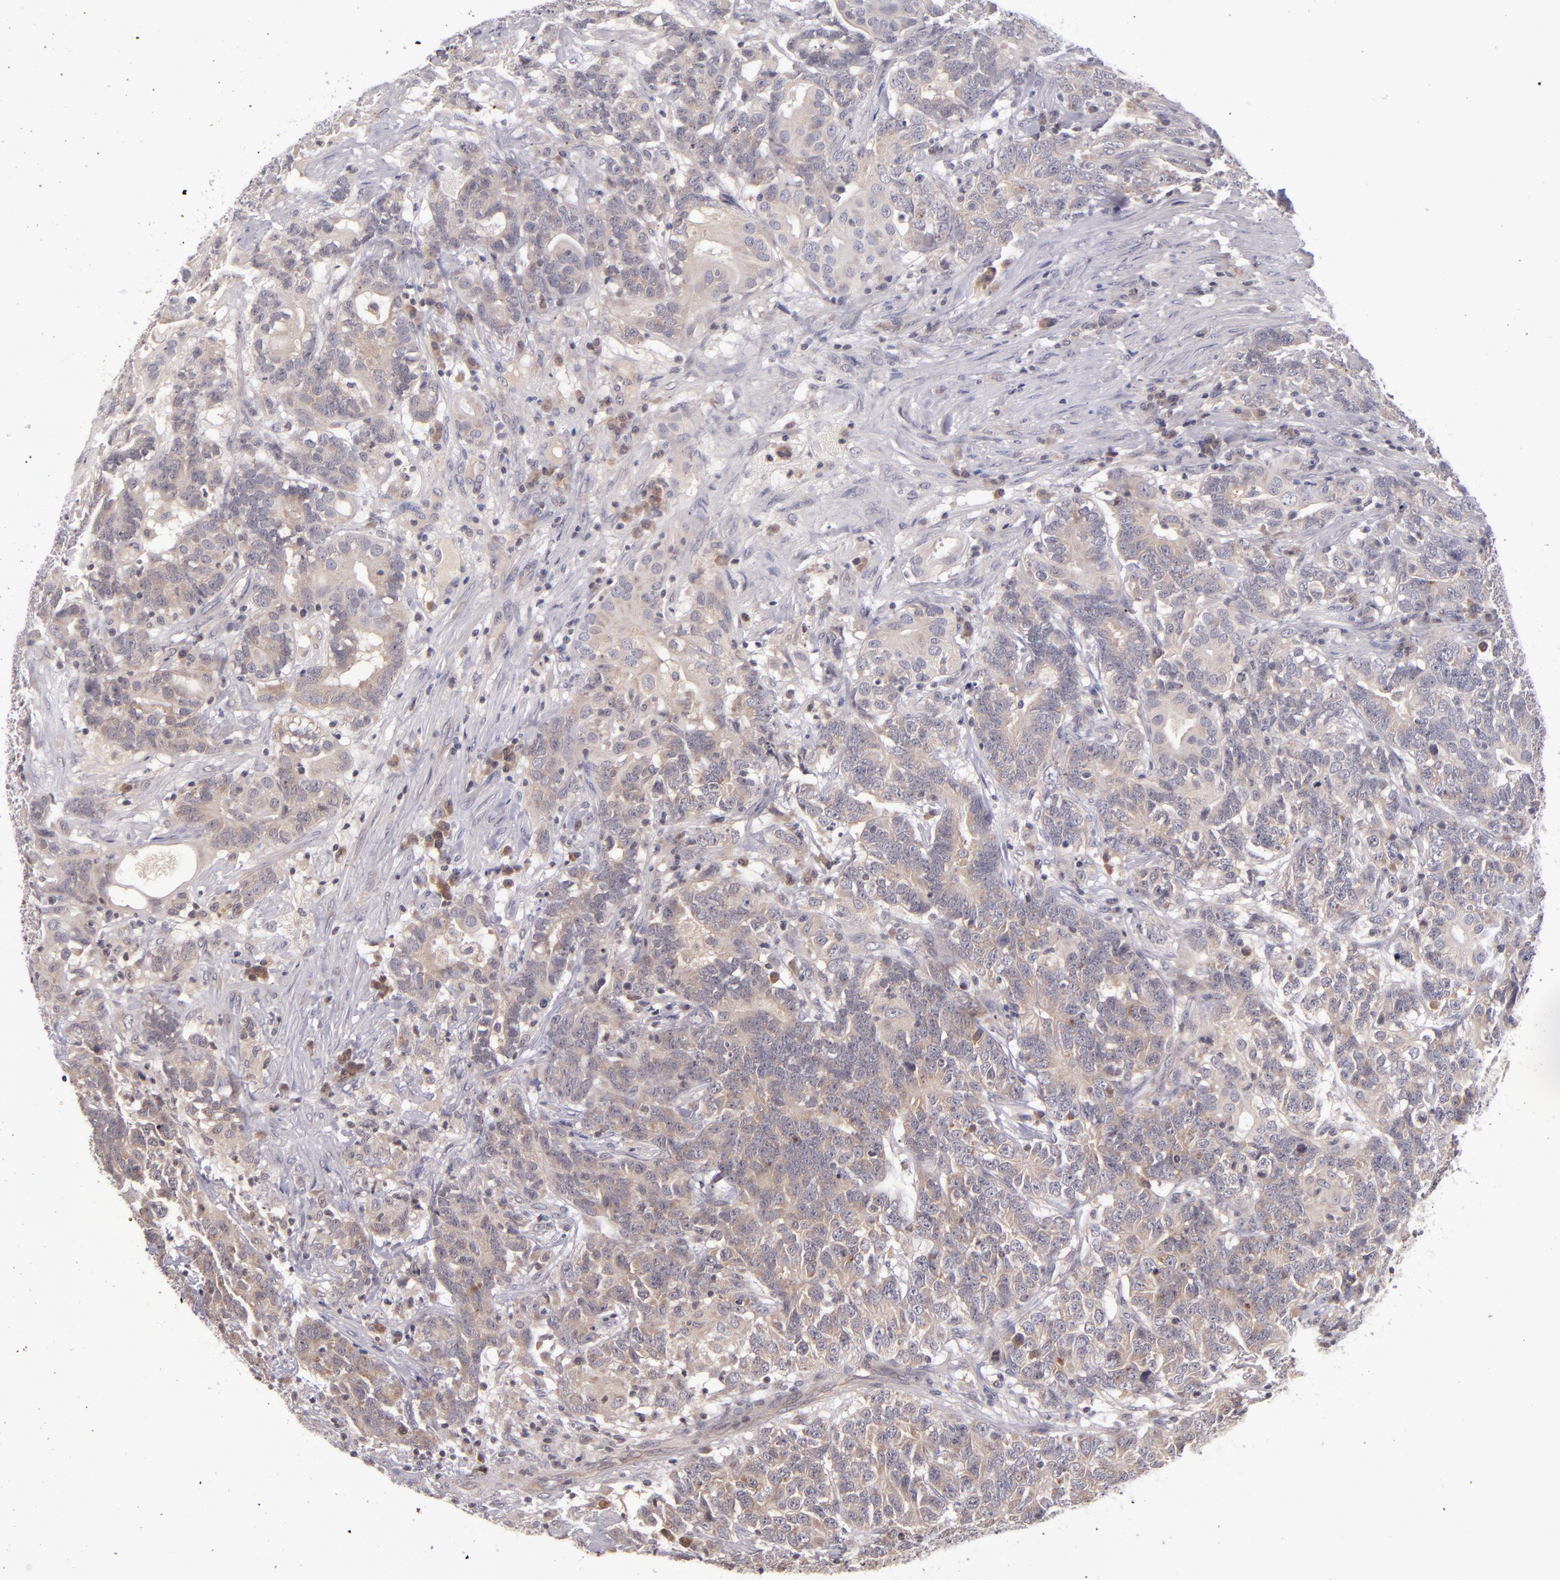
{"staining": {"intensity": "weak", "quantity": "25%-75%", "location": "cytoplasmic/membranous"}, "tissue": "testis cancer", "cell_type": "Tumor cells", "image_type": "cancer", "snomed": [{"axis": "morphology", "description": "Carcinoma, Embryonal, NOS"}, {"axis": "topography", "description": "Testis"}], "caption": "Immunohistochemistry (IHC) image of testis cancer stained for a protein (brown), which exhibits low levels of weak cytoplasmic/membranous positivity in approximately 25%-75% of tumor cells.", "gene": "TSC2", "patient": {"sex": "male", "age": 26}}